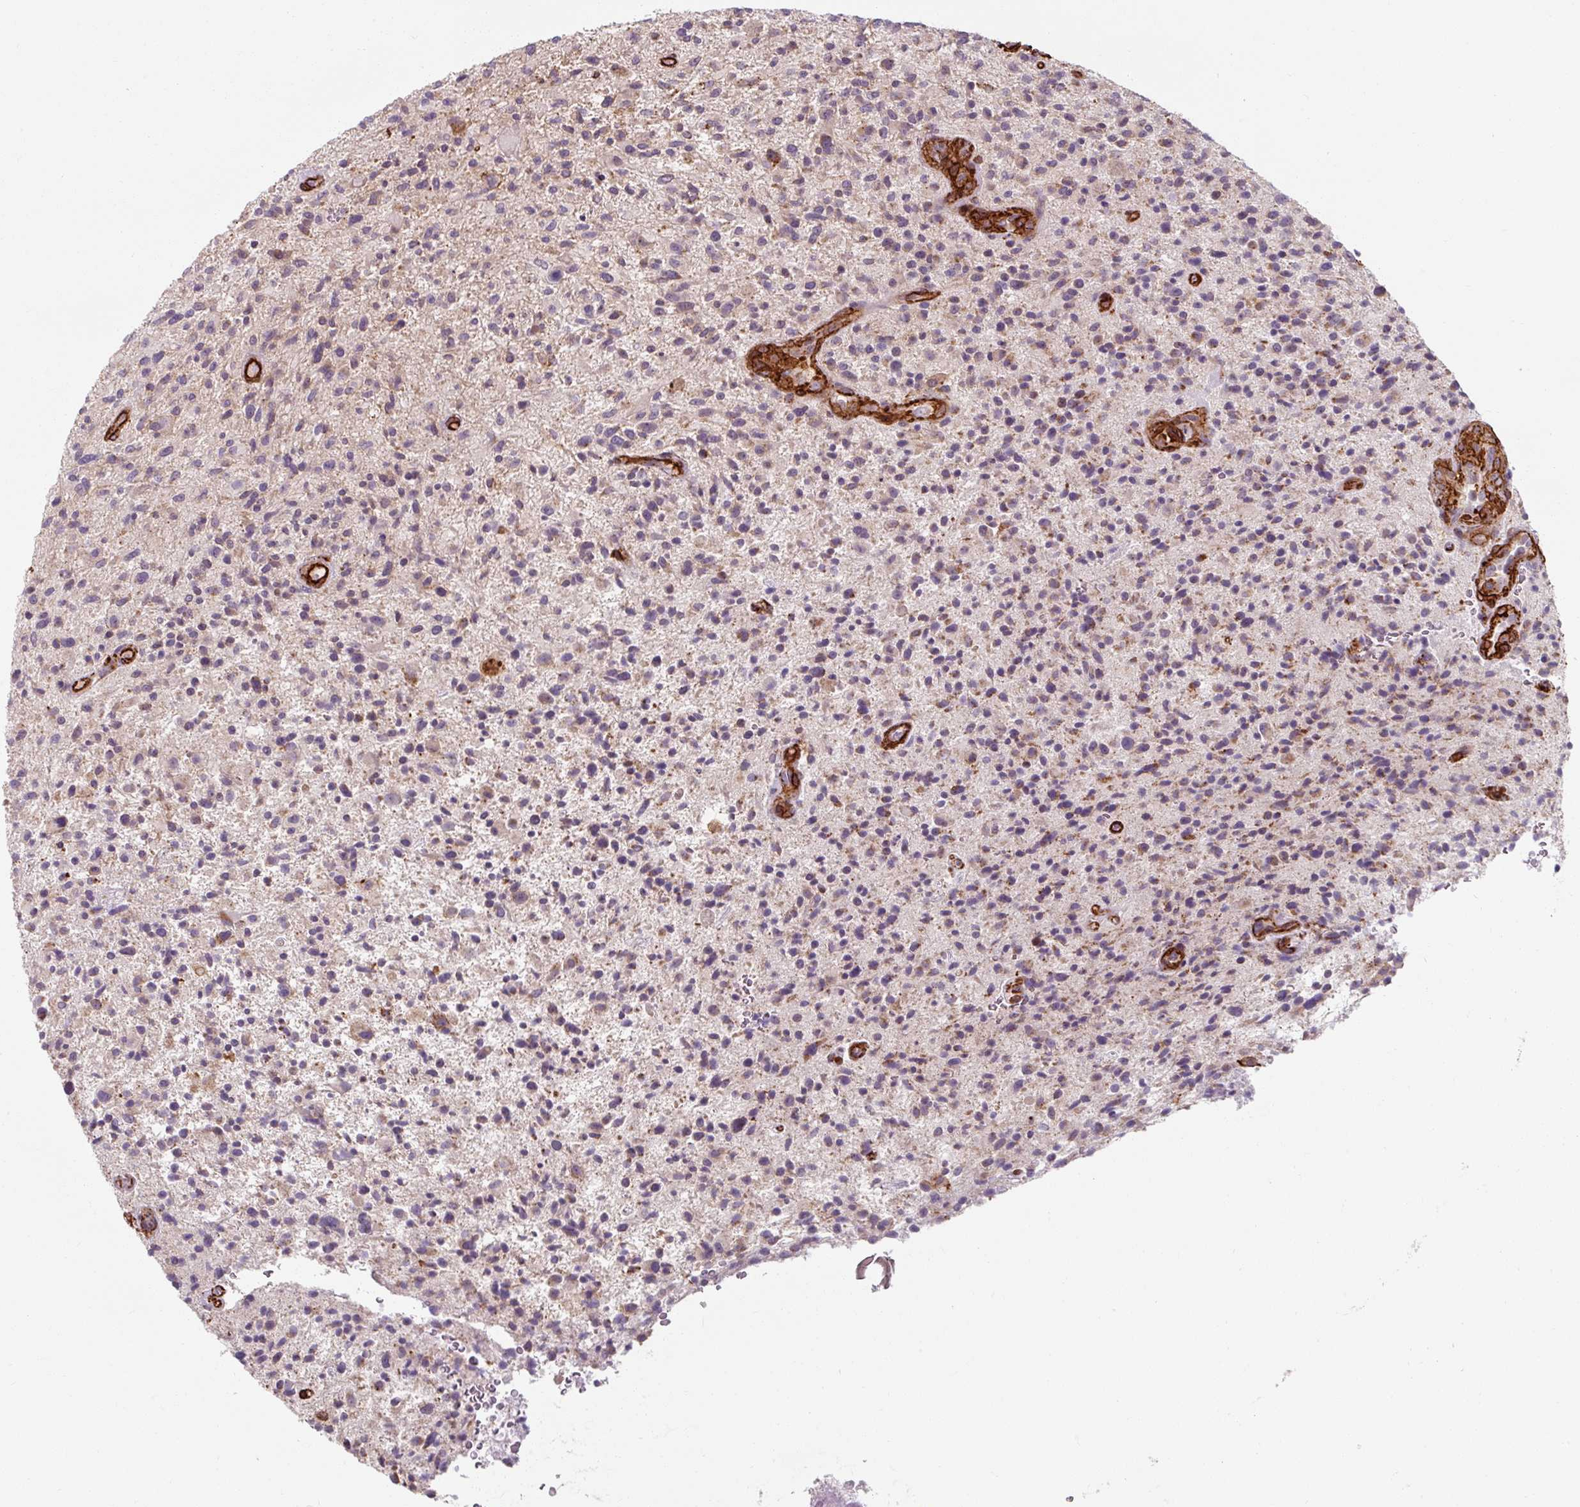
{"staining": {"intensity": "weak", "quantity": "<25%", "location": "cytoplasmic/membranous"}, "tissue": "glioma", "cell_type": "Tumor cells", "image_type": "cancer", "snomed": [{"axis": "morphology", "description": "Glioma, malignant, High grade"}, {"axis": "topography", "description": "Brain"}], "caption": "The image reveals no significant positivity in tumor cells of glioma.", "gene": "MRPS5", "patient": {"sex": "male", "age": 47}}